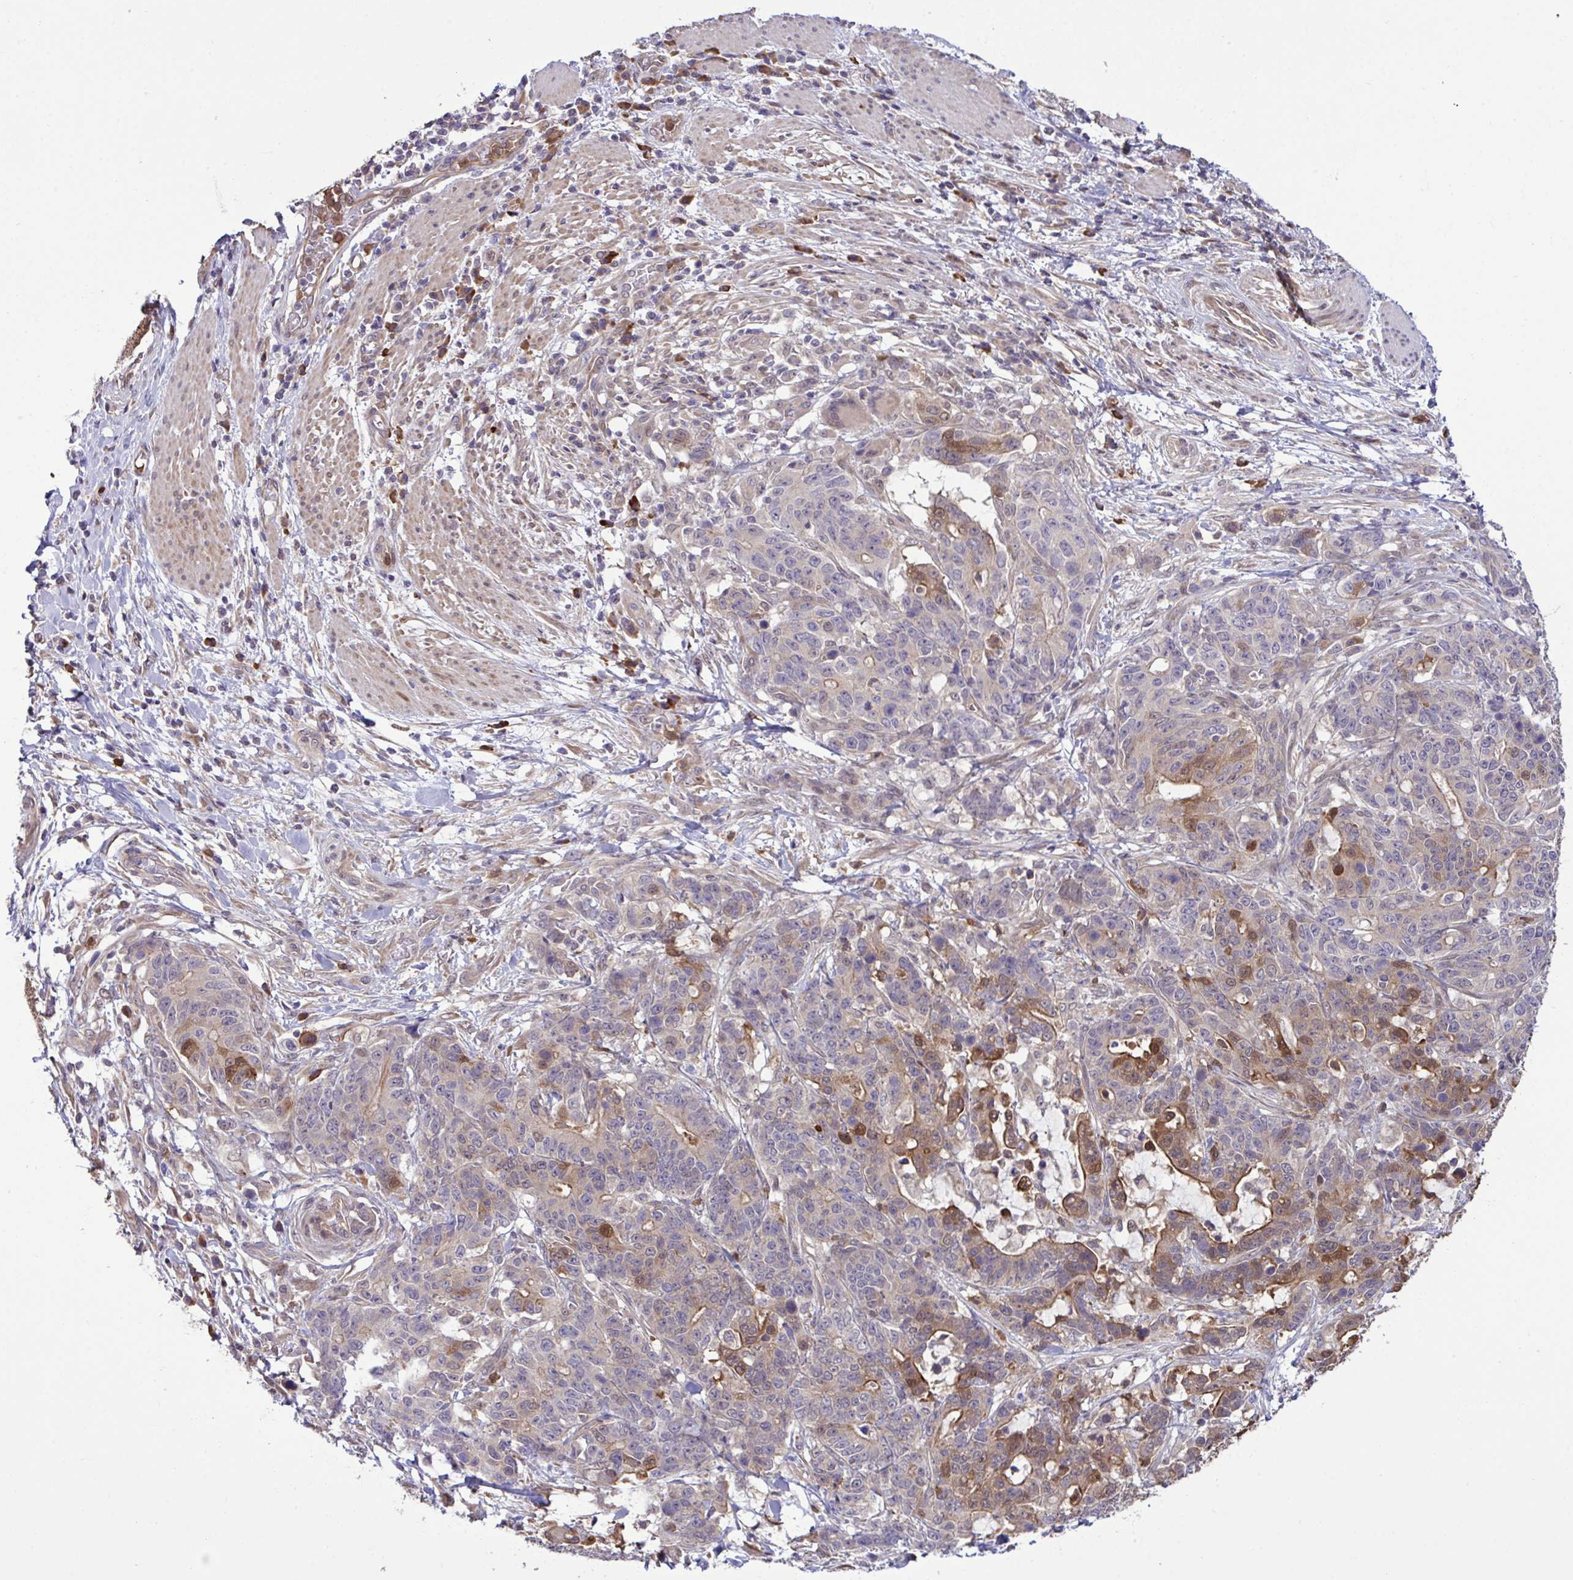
{"staining": {"intensity": "moderate", "quantity": "25%-75%", "location": "cytoplasmic/membranous"}, "tissue": "stomach cancer", "cell_type": "Tumor cells", "image_type": "cancer", "snomed": [{"axis": "morphology", "description": "Normal tissue, NOS"}, {"axis": "morphology", "description": "Adenocarcinoma, NOS"}, {"axis": "topography", "description": "Stomach"}], "caption": "This is an image of IHC staining of stomach cancer (adenocarcinoma), which shows moderate expression in the cytoplasmic/membranous of tumor cells.", "gene": "CMPK1", "patient": {"sex": "female", "age": 64}}